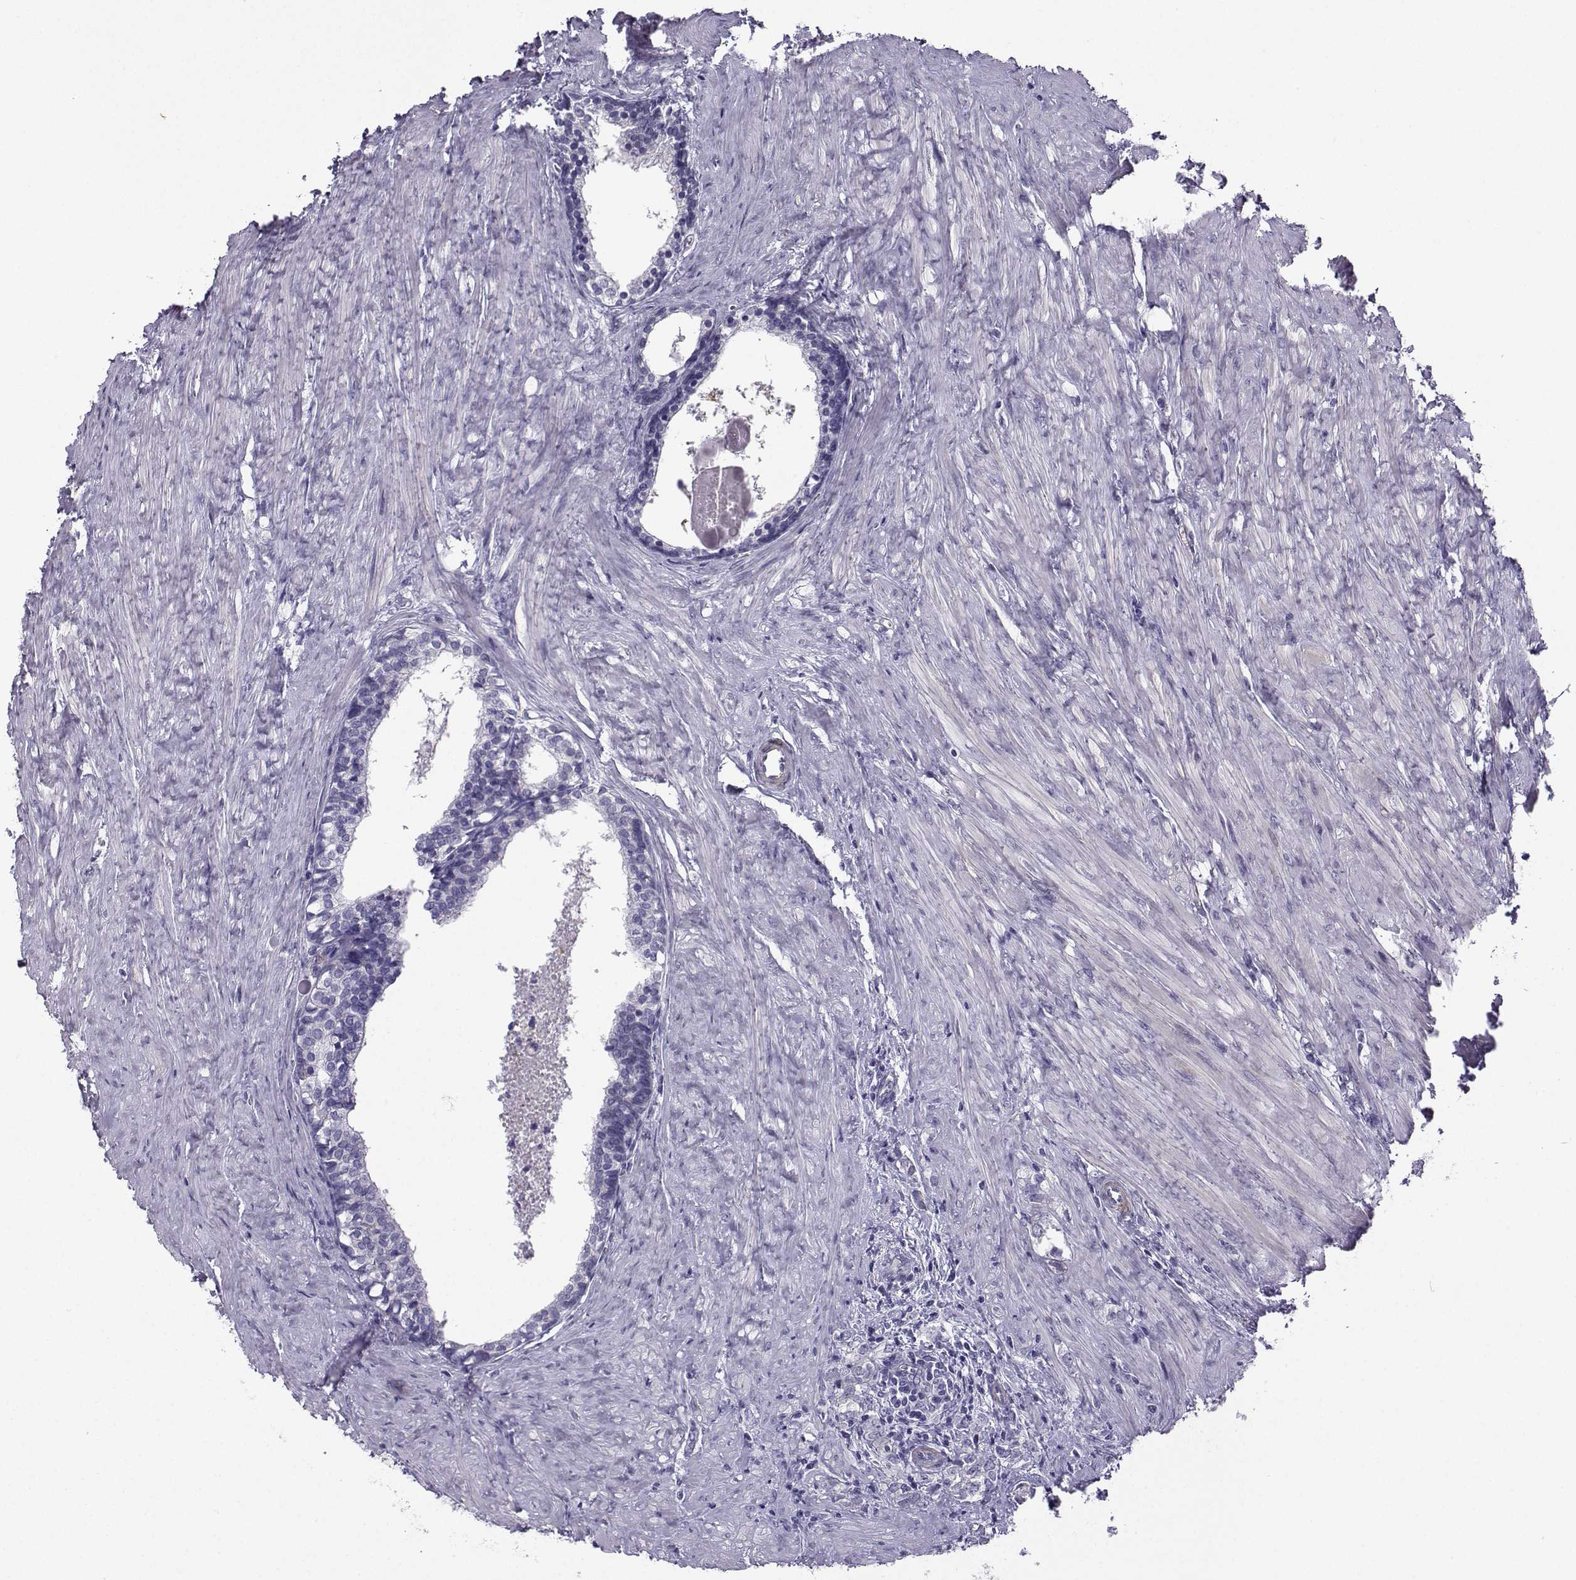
{"staining": {"intensity": "negative", "quantity": "none", "location": "none"}, "tissue": "prostate cancer", "cell_type": "Tumor cells", "image_type": "cancer", "snomed": [{"axis": "morphology", "description": "Adenocarcinoma, NOS"}, {"axis": "topography", "description": "Prostate and seminal vesicle, NOS"}], "caption": "Protein analysis of prostate cancer demonstrates no significant positivity in tumor cells. The staining is performed using DAB brown chromogen with nuclei counter-stained in using hematoxylin.", "gene": "NQO1", "patient": {"sex": "male", "age": 63}}